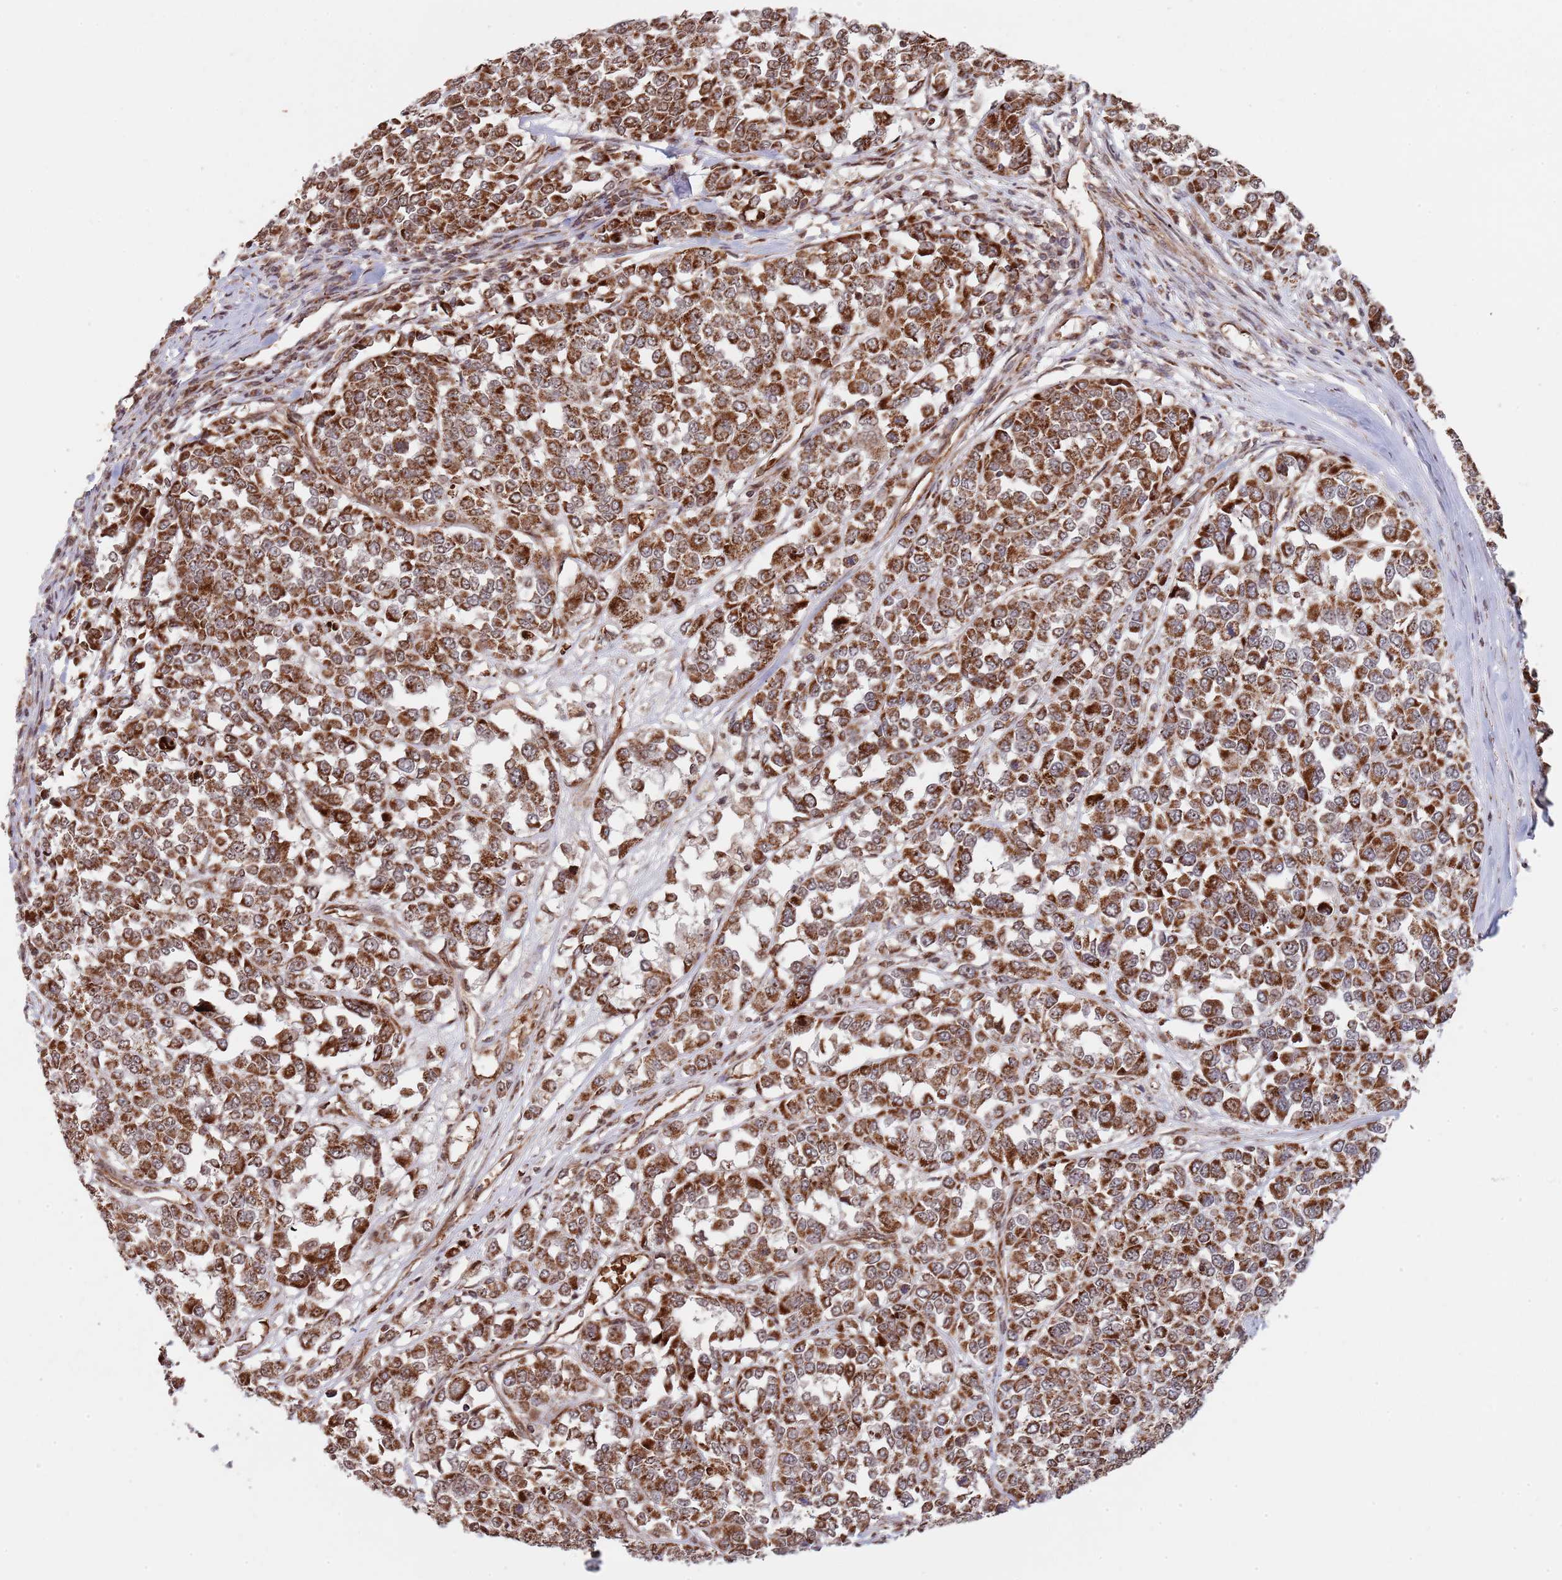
{"staining": {"intensity": "strong", "quantity": ">75%", "location": "cytoplasmic/membranous,nuclear"}, "tissue": "melanoma", "cell_type": "Tumor cells", "image_type": "cancer", "snomed": [{"axis": "morphology", "description": "Malignant melanoma, Metastatic site"}, {"axis": "topography", "description": "Lymph node"}], "caption": "Melanoma was stained to show a protein in brown. There is high levels of strong cytoplasmic/membranous and nuclear expression in approximately >75% of tumor cells.", "gene": "DCHS1", "patient": {"sex": "male", "age": 44}}